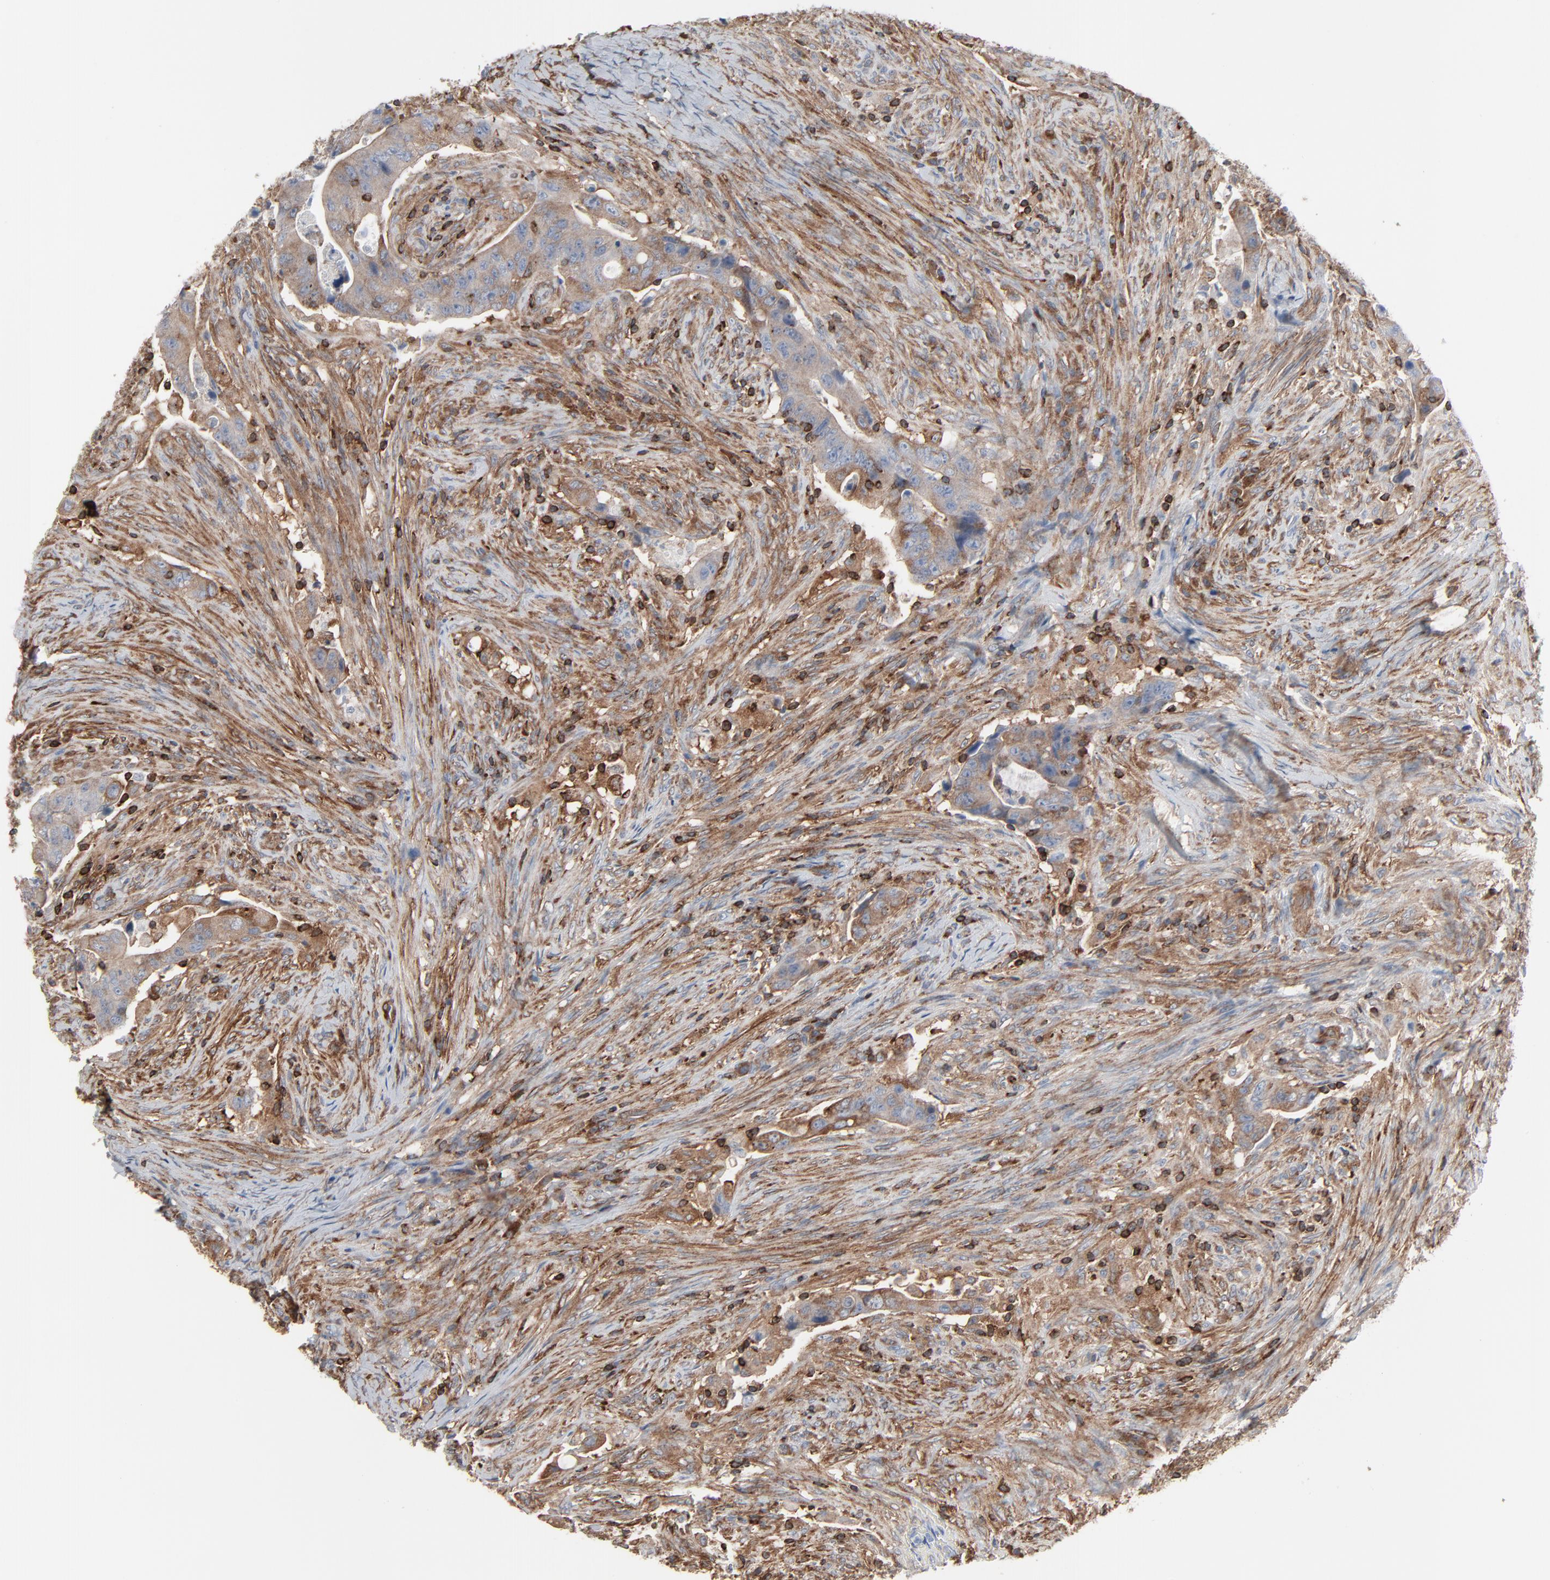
{"staining": {"intensity": "moderate", "quantity": ">75%", "location": "cytoplasmic/membranous"}, "tissue": "colorectal cancer", "cell_type": "Tumor cells", "image_type": "cancer", "snomed": [{"axis": "morphology", "description": "Adenocarcinoma, NOS"}, {"axis": "topography", "description": "Rectum"}], "caption": "Immunohistochemical staining of human adenocarcinoma (colorectal) displays medium levels of moderate cytoplasmic/membranous protein staining in about >75% of tumor cells.", "gene": "OPTN", "patient": {"sex": "female", "age": 71}}